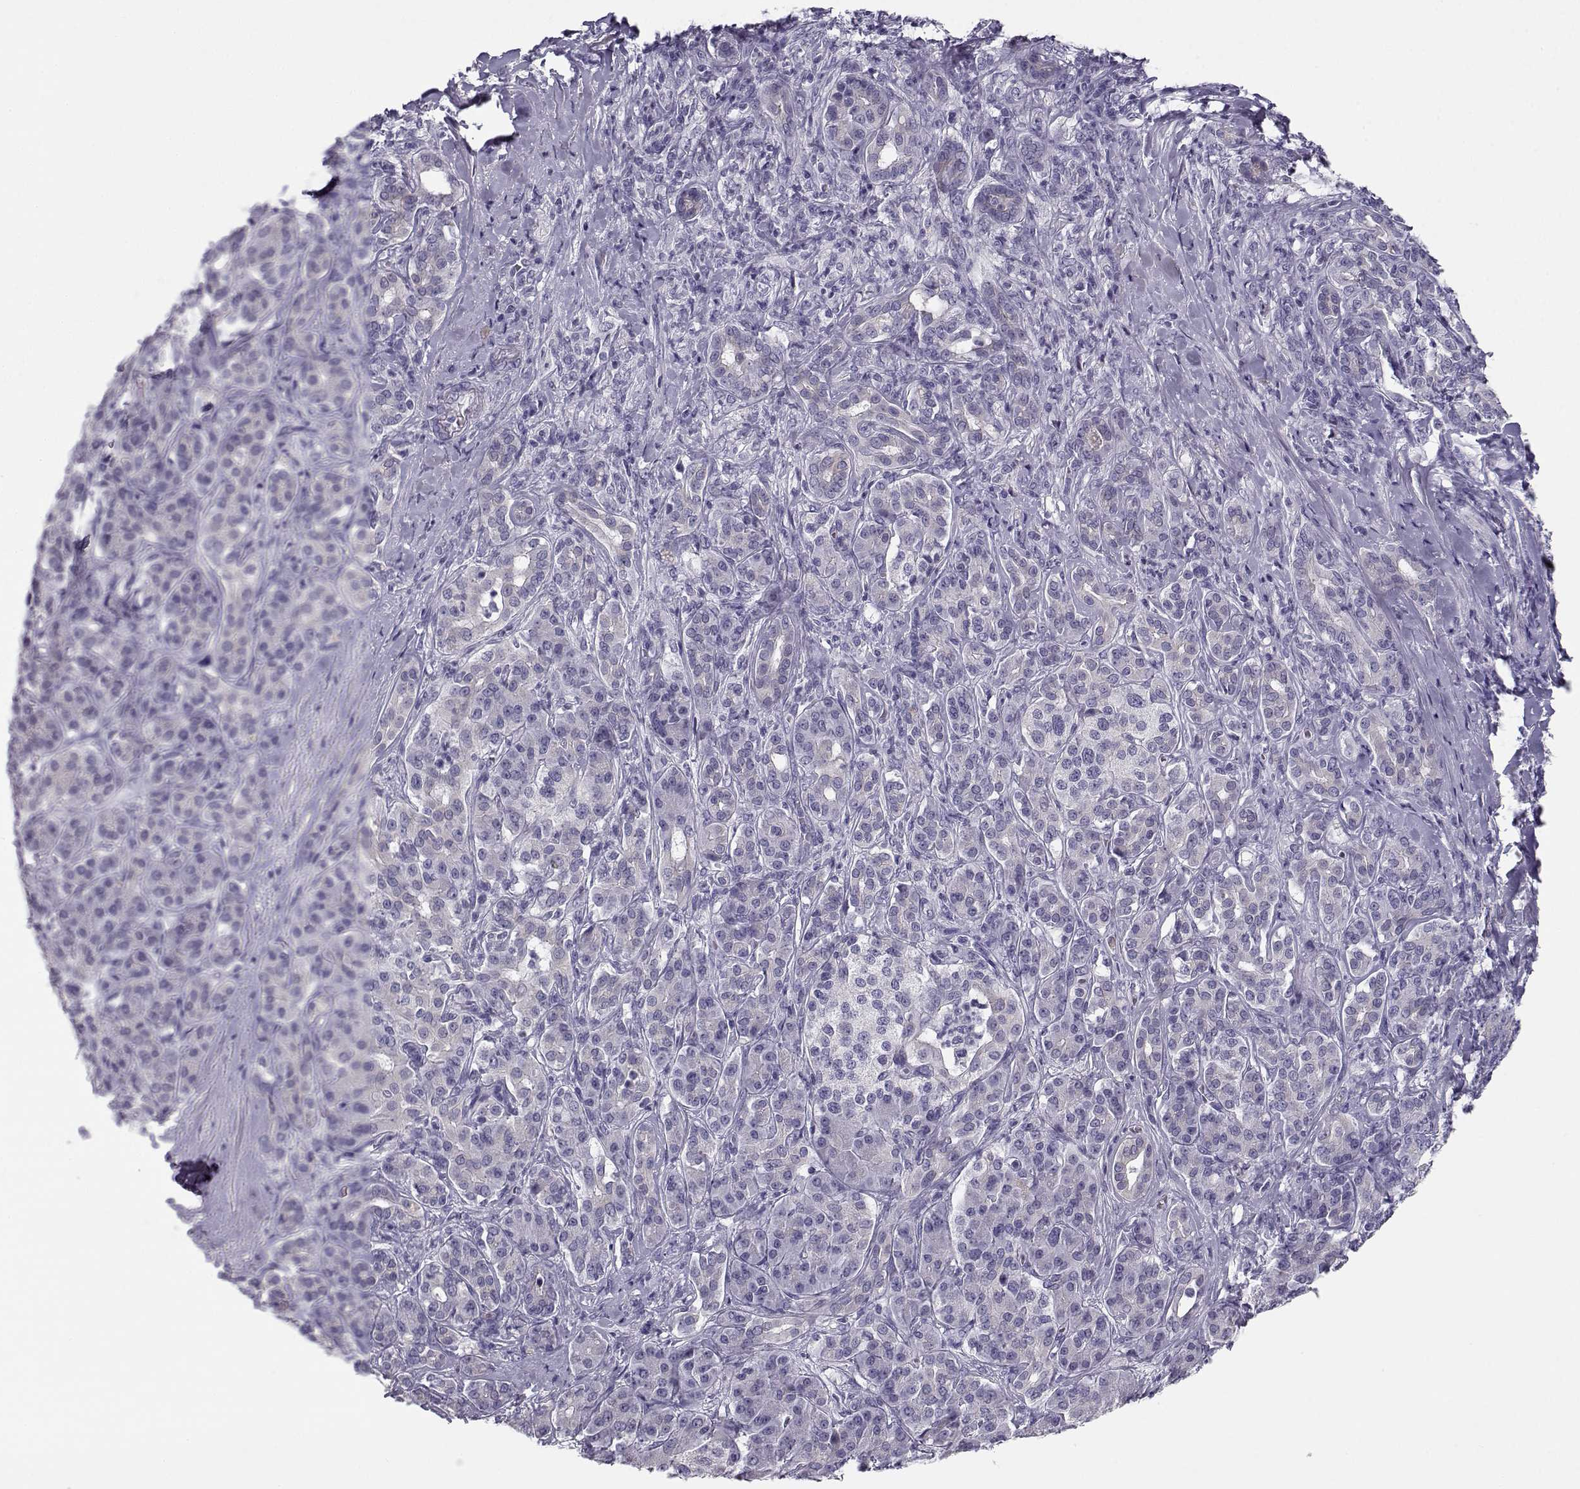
{"staining": {"intensity": "negative", "quantity": "none", "location": "none"}, "tissue": "pancreatic cancer", "cell_type": "Tumor cells", "image_type": "cancer", "snomed": [{"axis": "morphology", "description": "Normal tissue, NOS"}, {"axis": "morphology", "description": "Inflammation, NOS"}, {"axis": "morphology", "description": "Adenocarcinoma, NOS"}, {"axis": "topography", "description": "Pancreas"}], "caption": "An IHC image of pancreatic cancer is shown. There is no staining in tumor cells of pancreatic cancer.", "gene": "CREB3L3", "patient": {"sex": "male", "age": 57}}